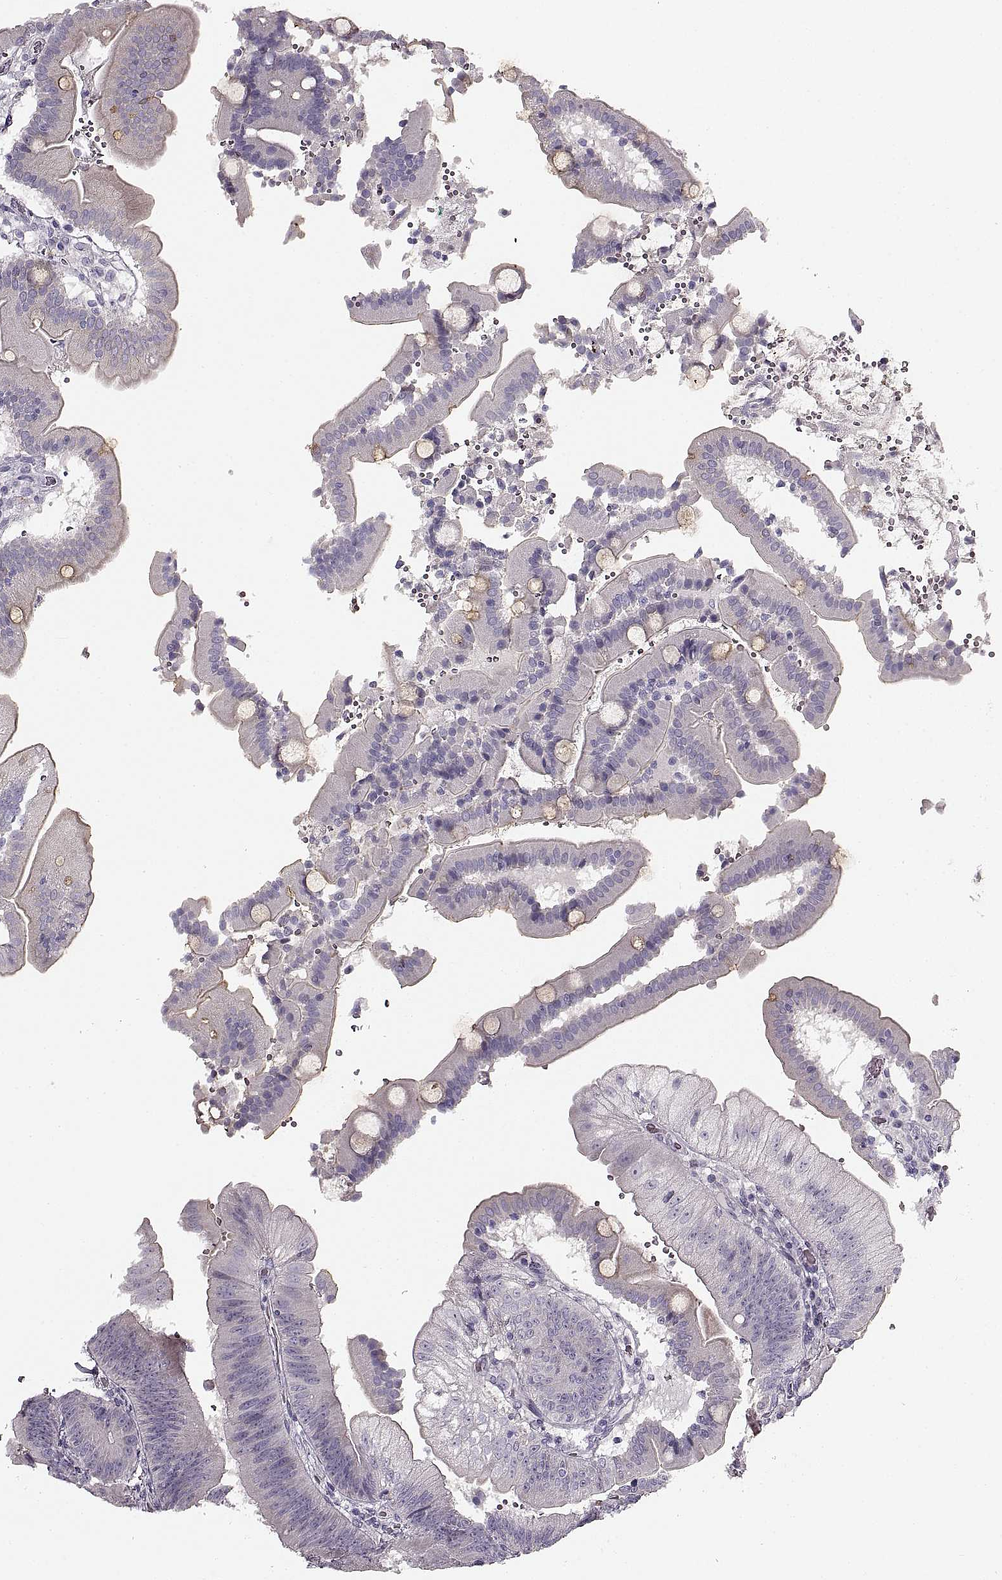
{"staining": {"intensity": "negative", "quantity": "none", "location": "none"}, "tissue": "duodenum", "cell_type": "Glandular cells", "image_type": "normal", "snomed": [{"axis": "morphology", "description": "Normal tissue, NOS"}, {"axis": "topography", "description": "Duodenum"}], "caption": "This is a histopathology image of IHC staining of benign duodenum, which shows no positivity in glandular cells. The staining is performed using DAB (3,3'-diaminobenzidine) brown chromogen with nuclei counter-stained in using hematoxylin.", "gene": "CNTN1", "patient": {"sex": "female", "age": 62}}